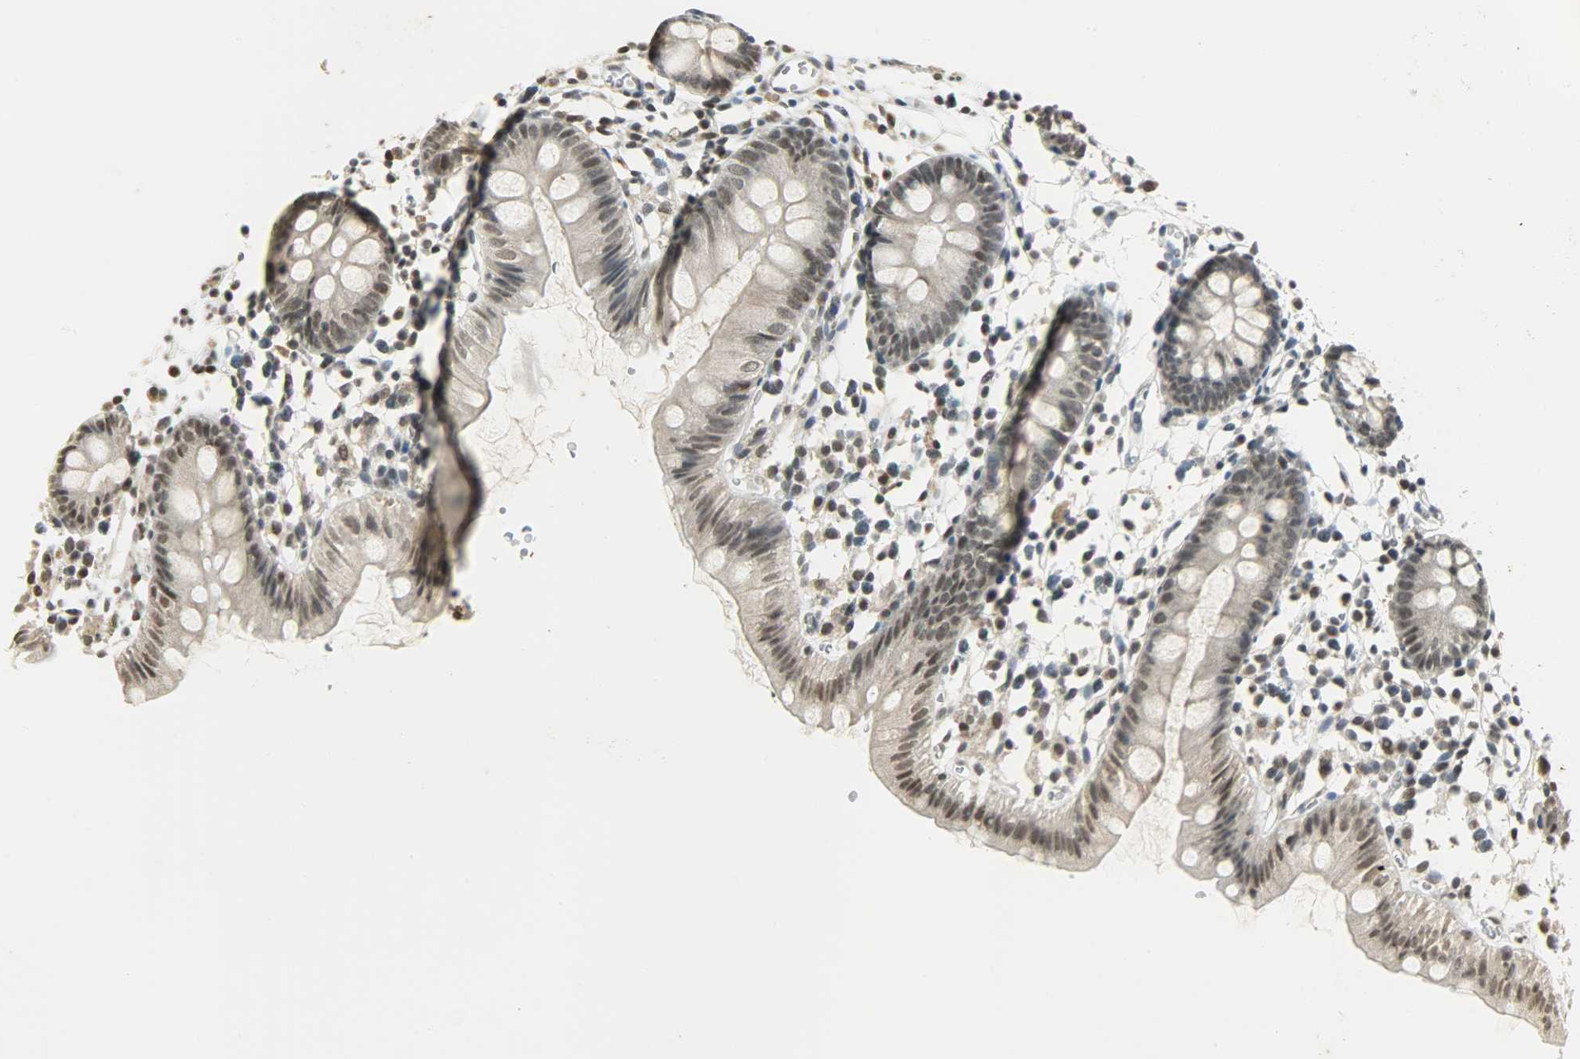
{"staining": {"intensity": "weak", "quantity": ">75%", "location": "cytoplasmic/membranous"}, "tissue": "colon", "cell_type": "Endothelial cells", "image_type": "normal", "snomed": [{"axis": "morphology", "description": "Normal tissue, NOS"}, {"axis": "topography", "description": "Colon"}], "caption": "IHC histopathology image of normal colon stained for a protein (brown), which reveals low levels of weak cytoplasmic/membranous staining in approximately >75% of endothelial cells.", "gene": "SMARCA5", "patient": {"sex": "male", "age": 14}}